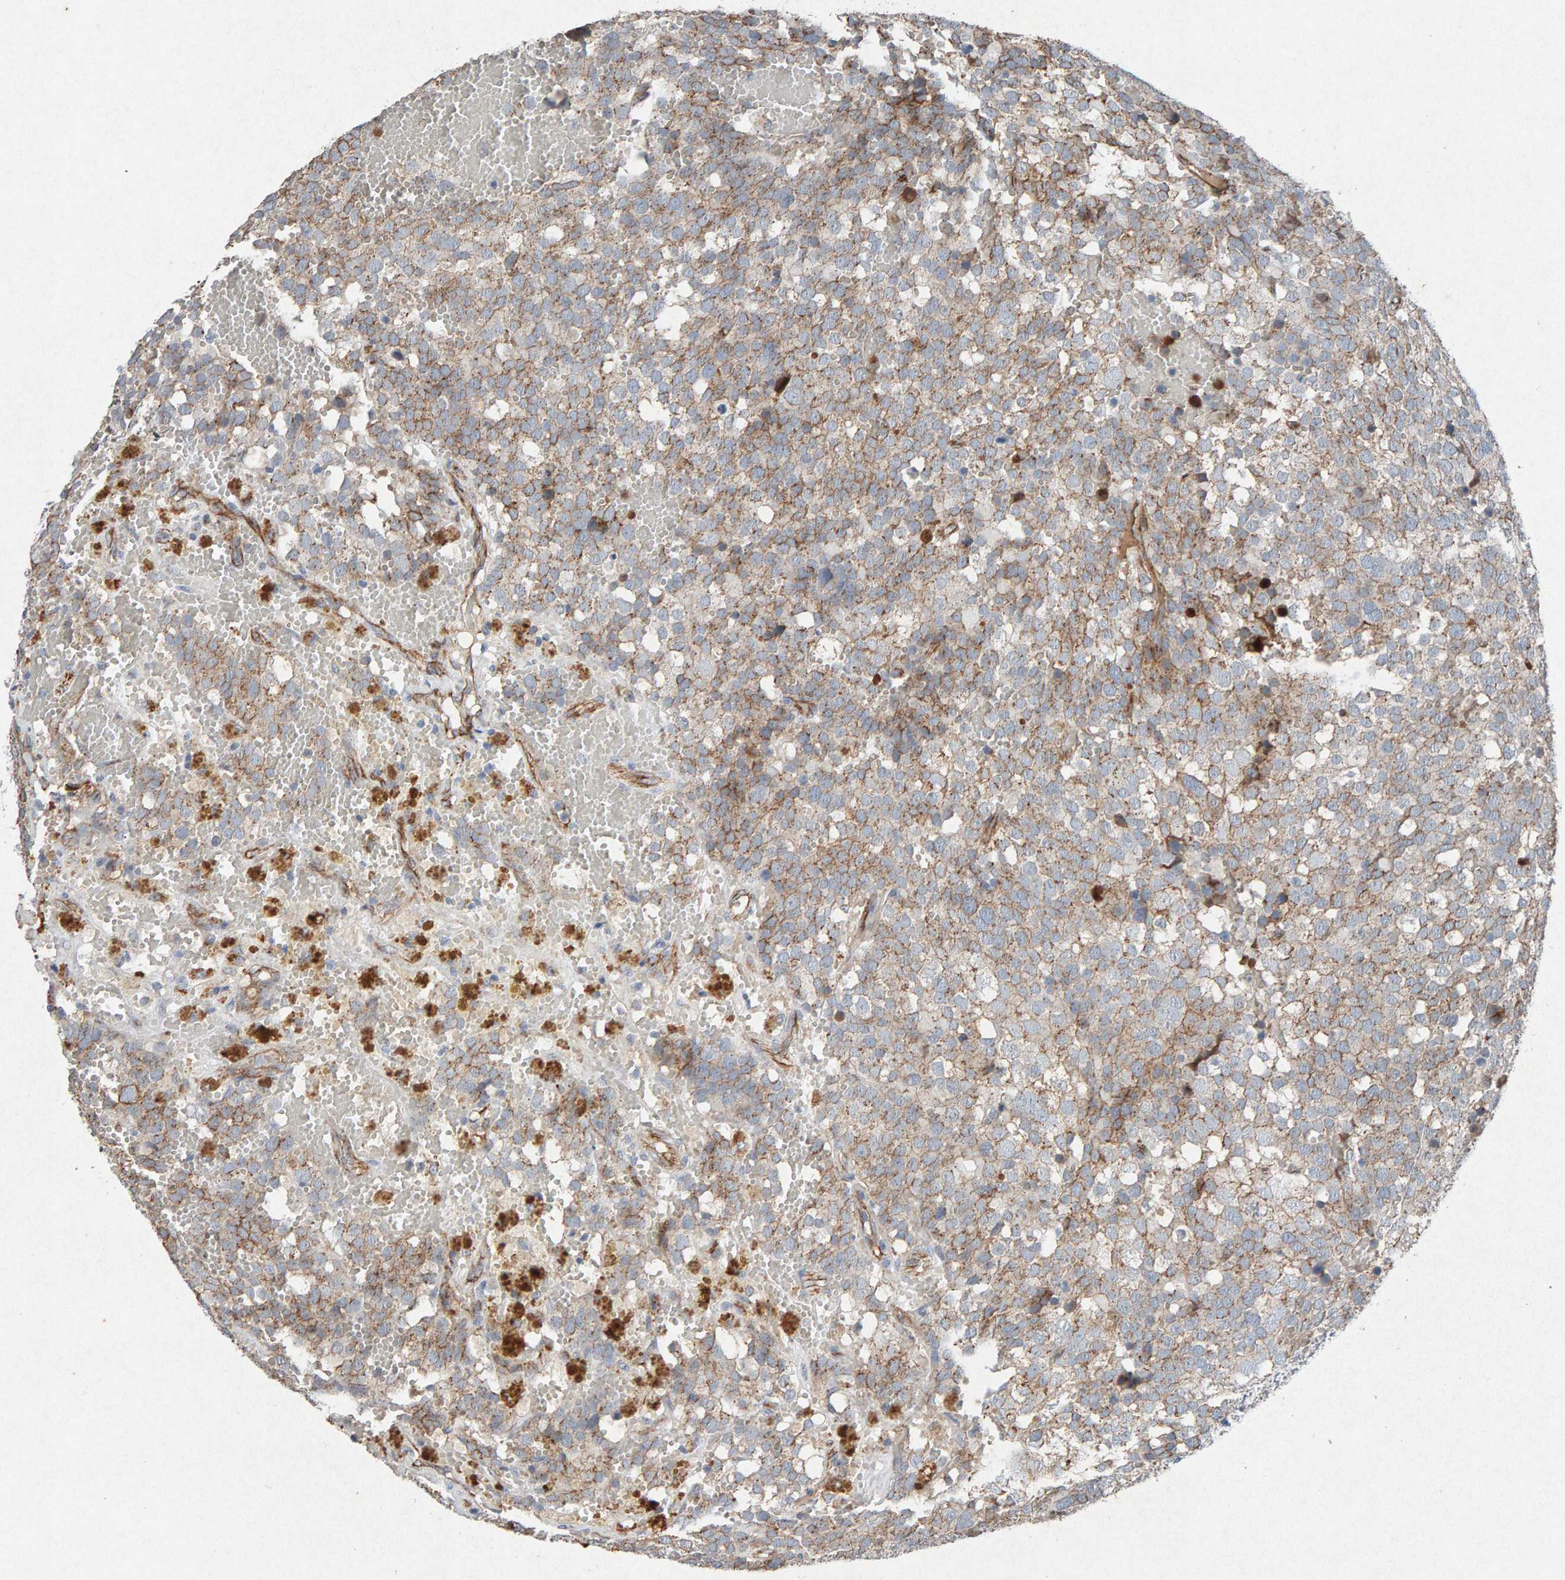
{"staining": {"intensity": "moderate", "quantity": "25%-75%", "location": "cytoplasmic/membranous"}, "tissue": "testis cancer", "cell_type": "Tumor cells", "image_type": "cancer", "snomed": [{"axis": "morphology", "description": "Seminoma, NOS"}, {"axis": "topography", "description": "Testis"}], "caption": "Testis cancer stained with a brown dye reveals moderate cytoplasmic/membranous positive expression in approximately 25%-75% of tumor cells.", "gene": "PTPRM", "patient": {"sex": "male", "age": 71}}